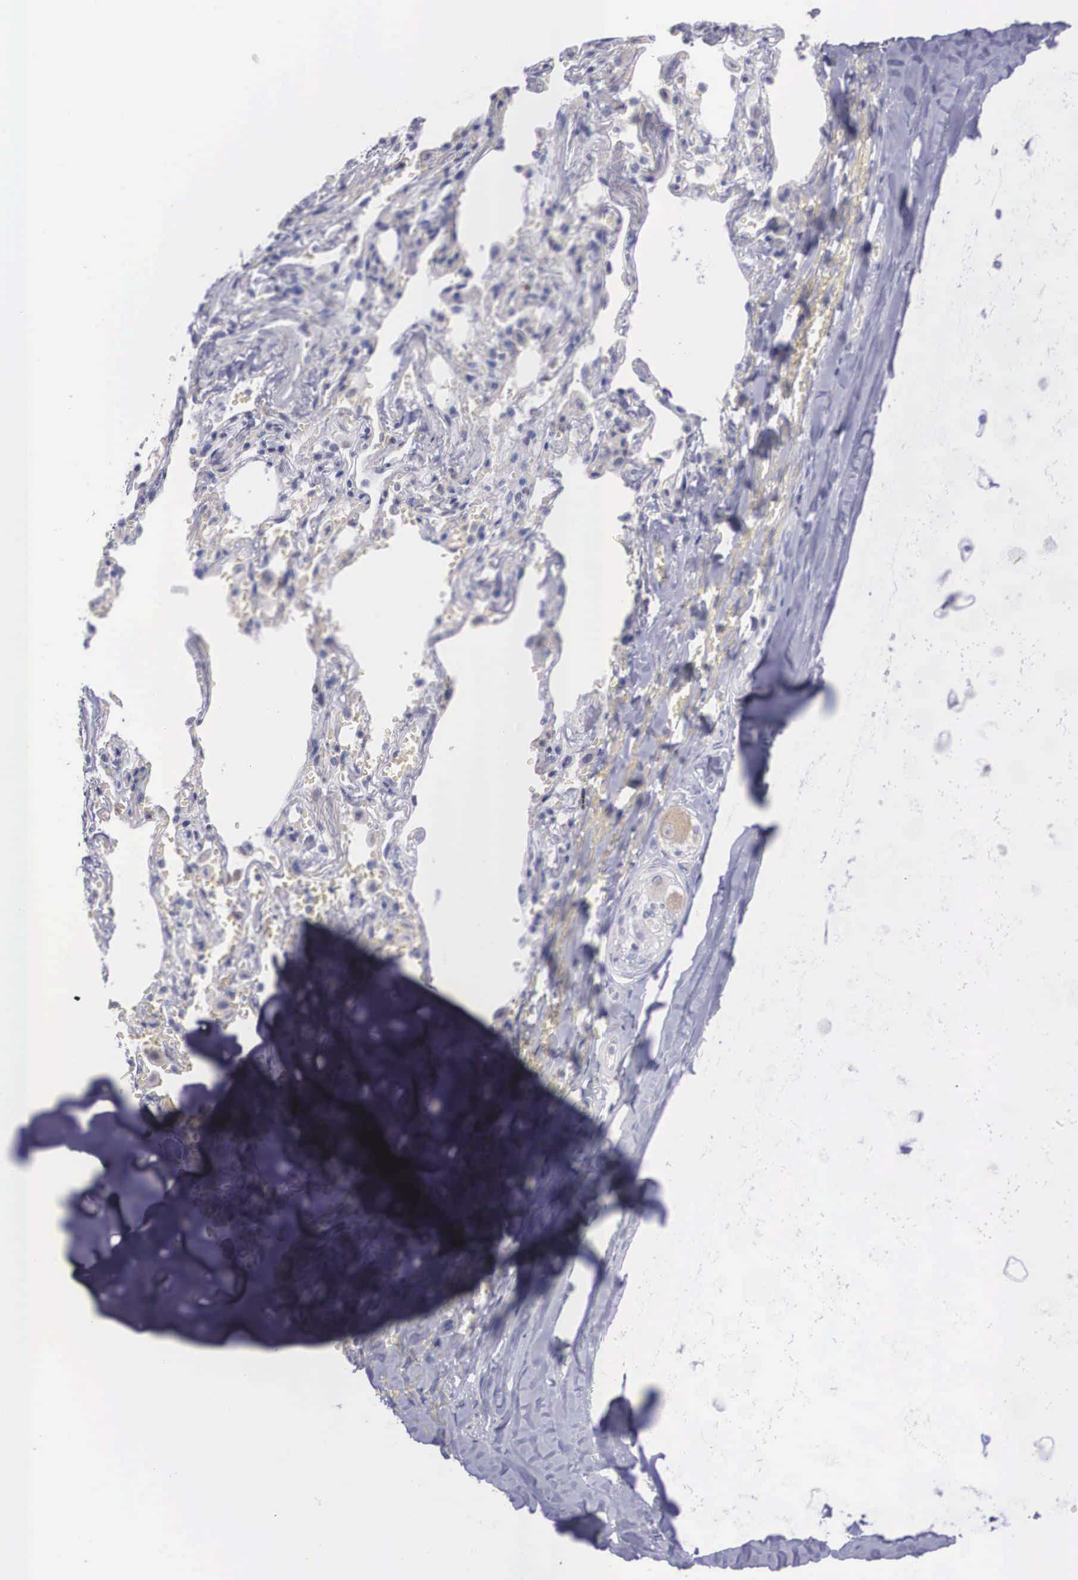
{"staining": {"intensity": "negative", "quantity": "none", "location": "none"}, "tissue": "adipose tissue", "cell_type": "Adipocytes", "image_type": "normal", "snomed": [{"axis": "morphology", "description": "Normal tissue, NOS"}, {"axis": "topography", "description": "Cartilage tissue"}, {"axis": "topography", "description": "Lung"}], "caption": "High power microscopy histopathology image of an IHC photomicrograph of benign adipose tissue, revealing no significant staining in adipocytes.", "gene": "REPS2", "patient": {"sex": "male", "age": 65}}